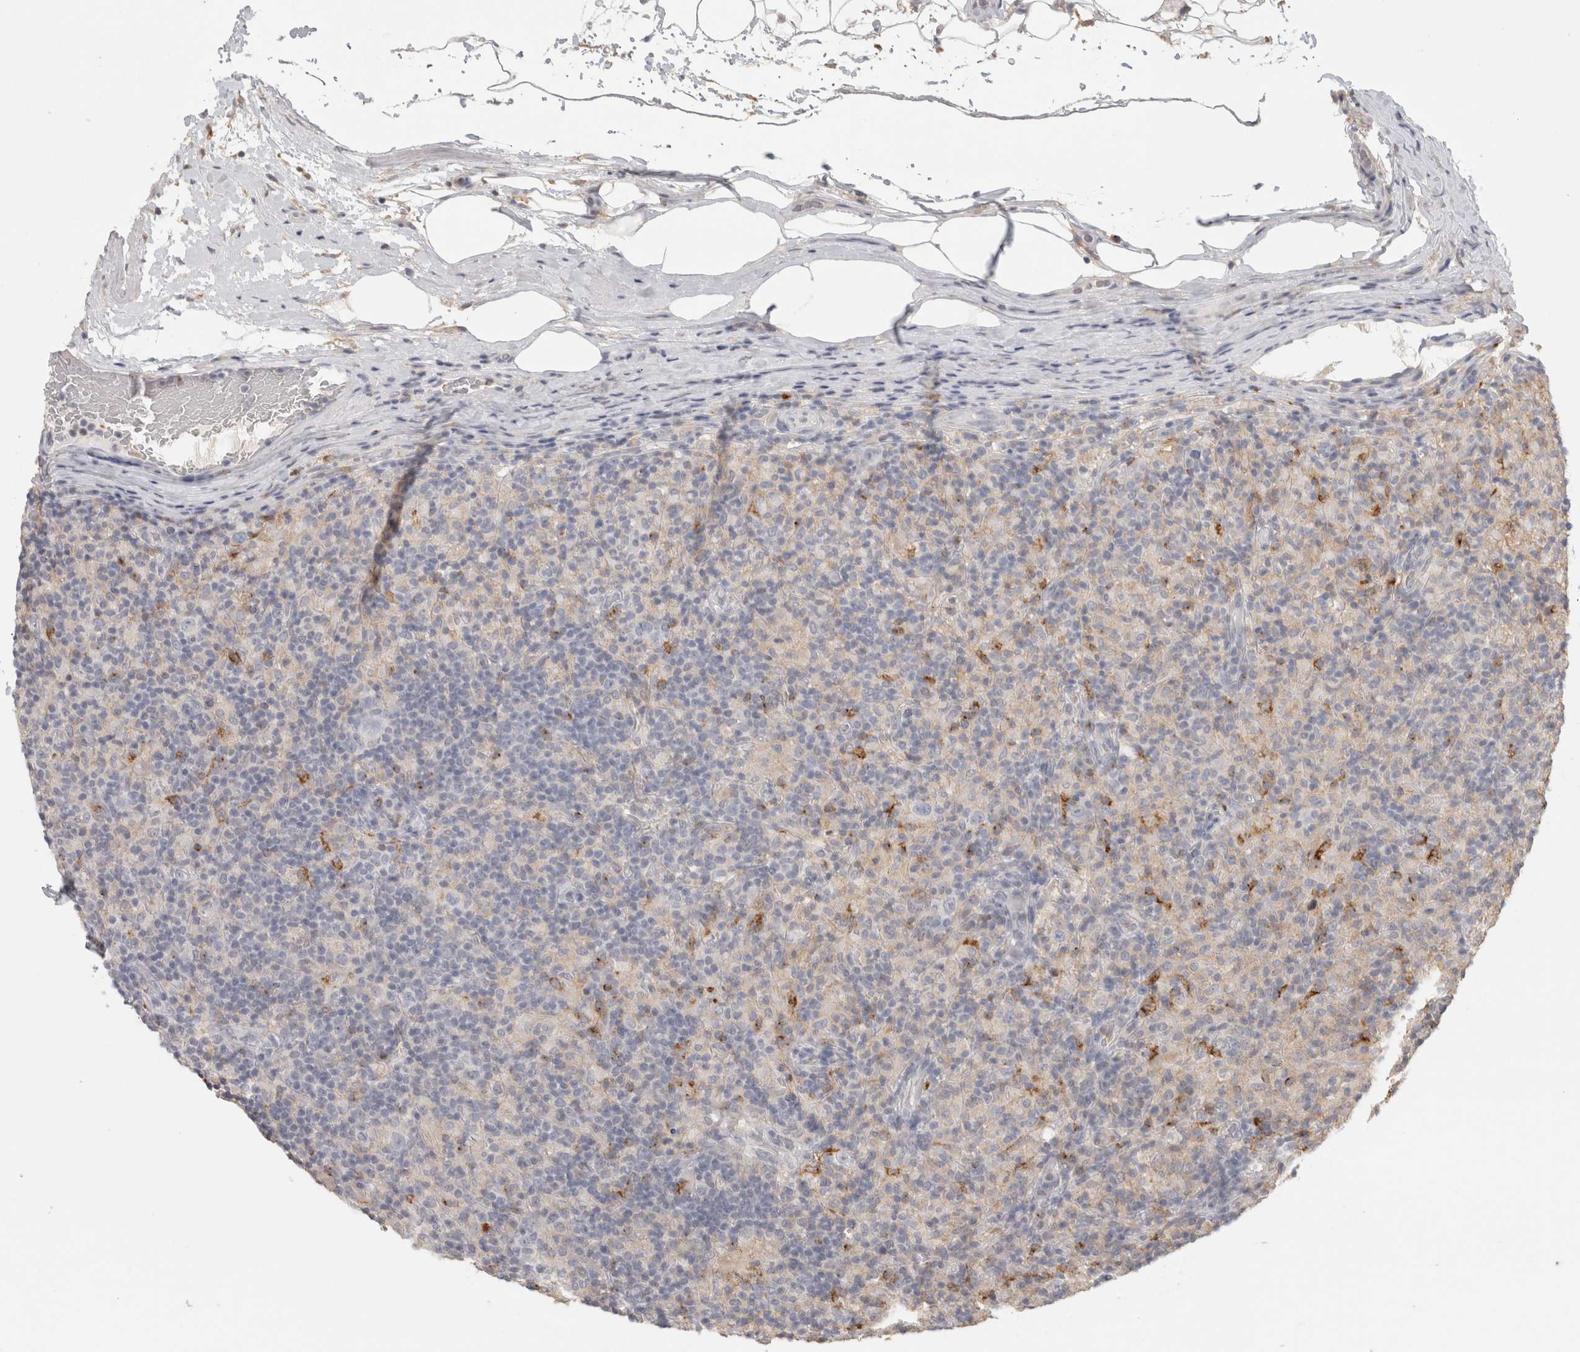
{"staining": {"intensity": "negative", "quantity": "none", "location": "none"}, "tissue": "lymphoma", "cell_type": "Tumor cells", "image_type": "cancer", "snomed": [{"axis": "morphology", "description": "Hodgkin's disease, NOS"}, {"axis": "topography", "description": "Lymph node"}], "caption": "Immunohistochemistry image of human lymphoma stained for a protein (brown), which demonstrates no positivity in tumor cells.", "gene": "HAVCR2", "patient": {"sex": "male", "age": 70}}